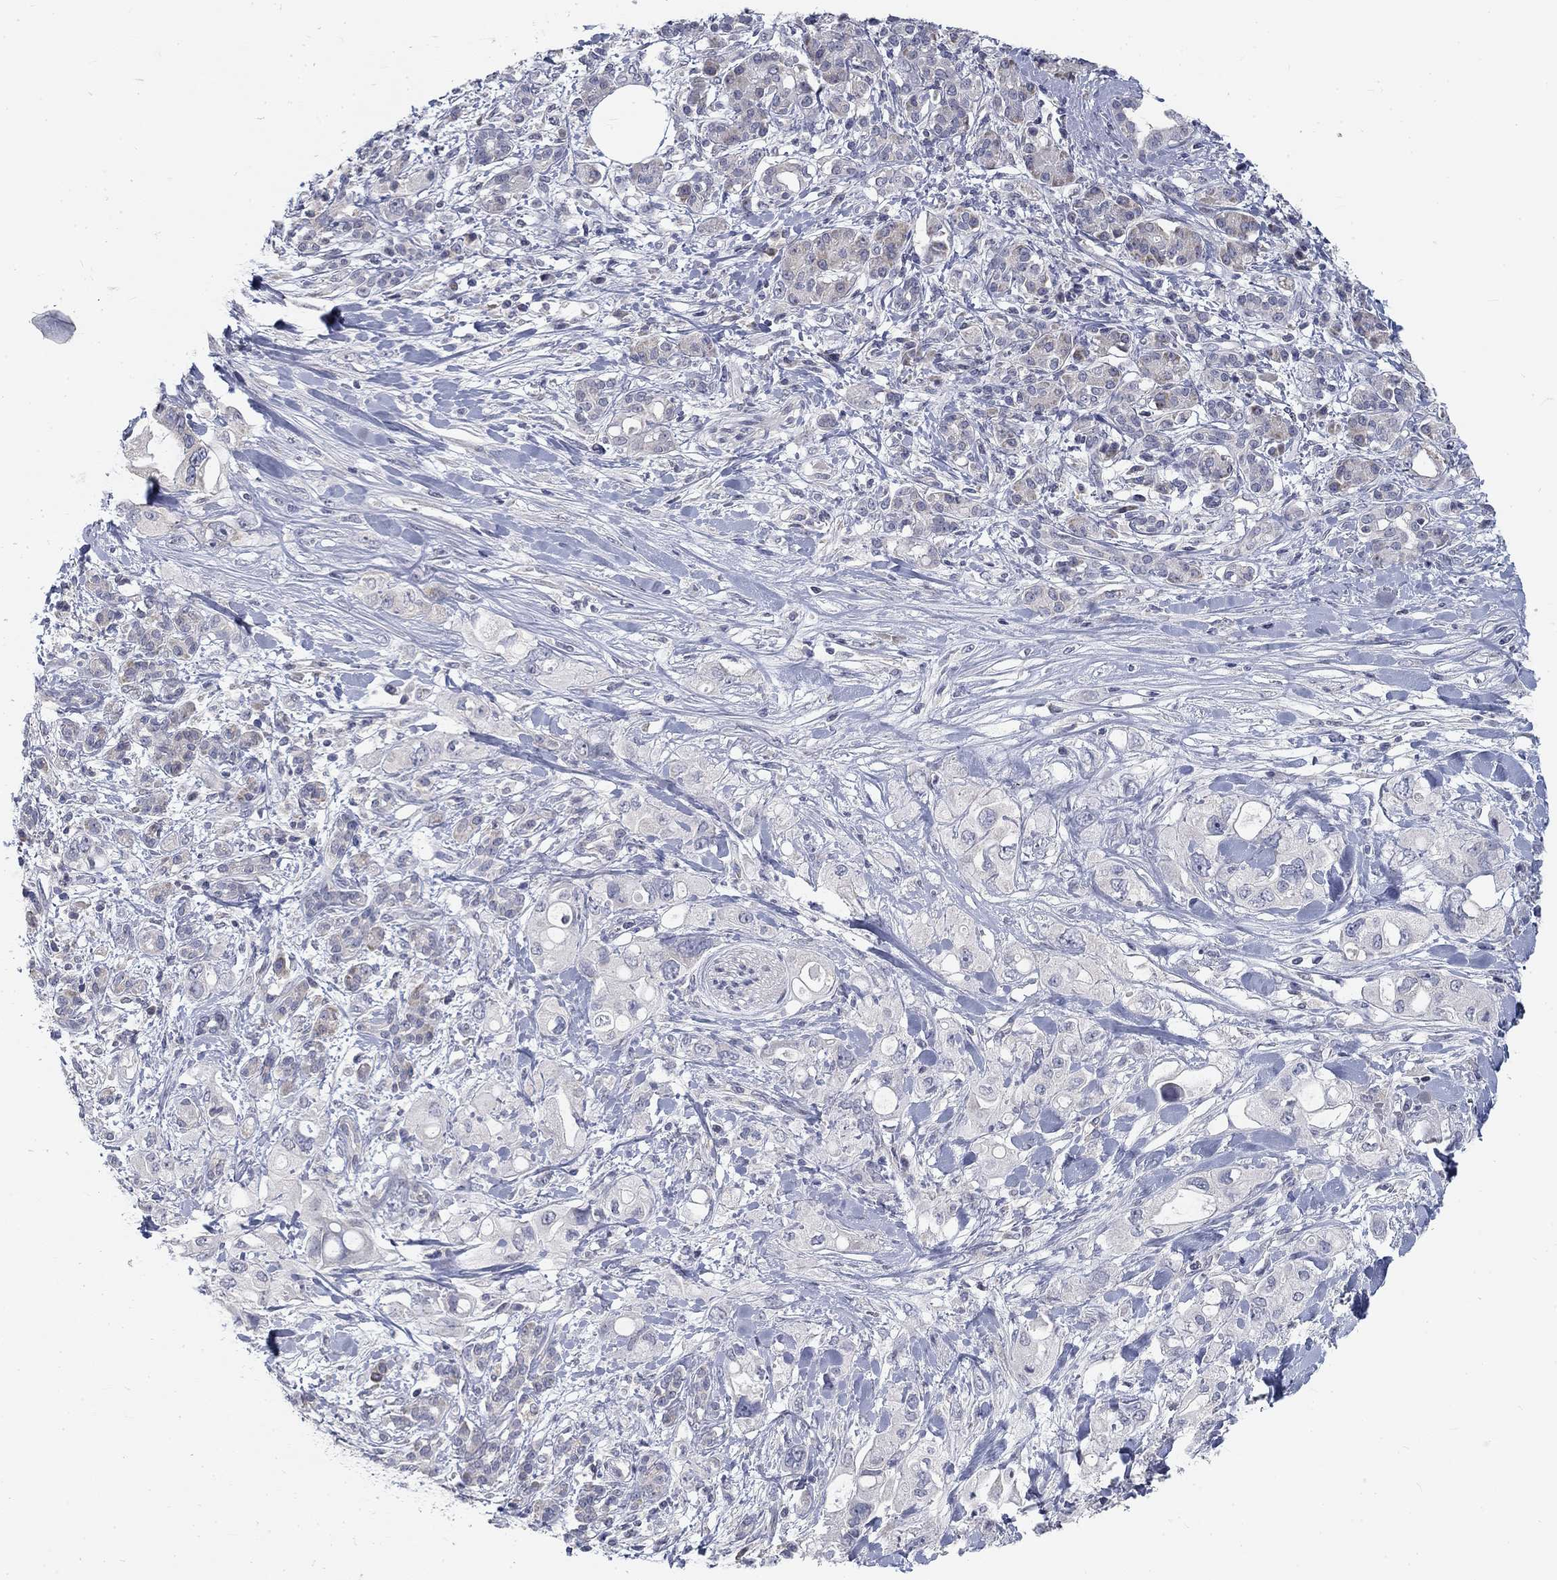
{"staining": {"intensity": "negative", "quantity": "none", "location": "none"}, "tissue": "pancreatic cancer", "cell_type": "Tumor cells", "image_type": "cancer", "snomed": [{"axis": "morphology", "description": "Adenocarcinoma, NOS"}, {"axis": "topography", "description": "Pancreas"}], "caption": "This micrograph is of pancreatic adenocarcinoma stained with immunohistochemistry (IHC) to label a protein in brown with the nuclei are counter-stained blue. There is no staining in tumor cells. (DAB (3,3'-diaminobenzidine) IHC, high magnification).", "gene": "ATP1A3", "patient": {"sex": "female", "age": 56}}